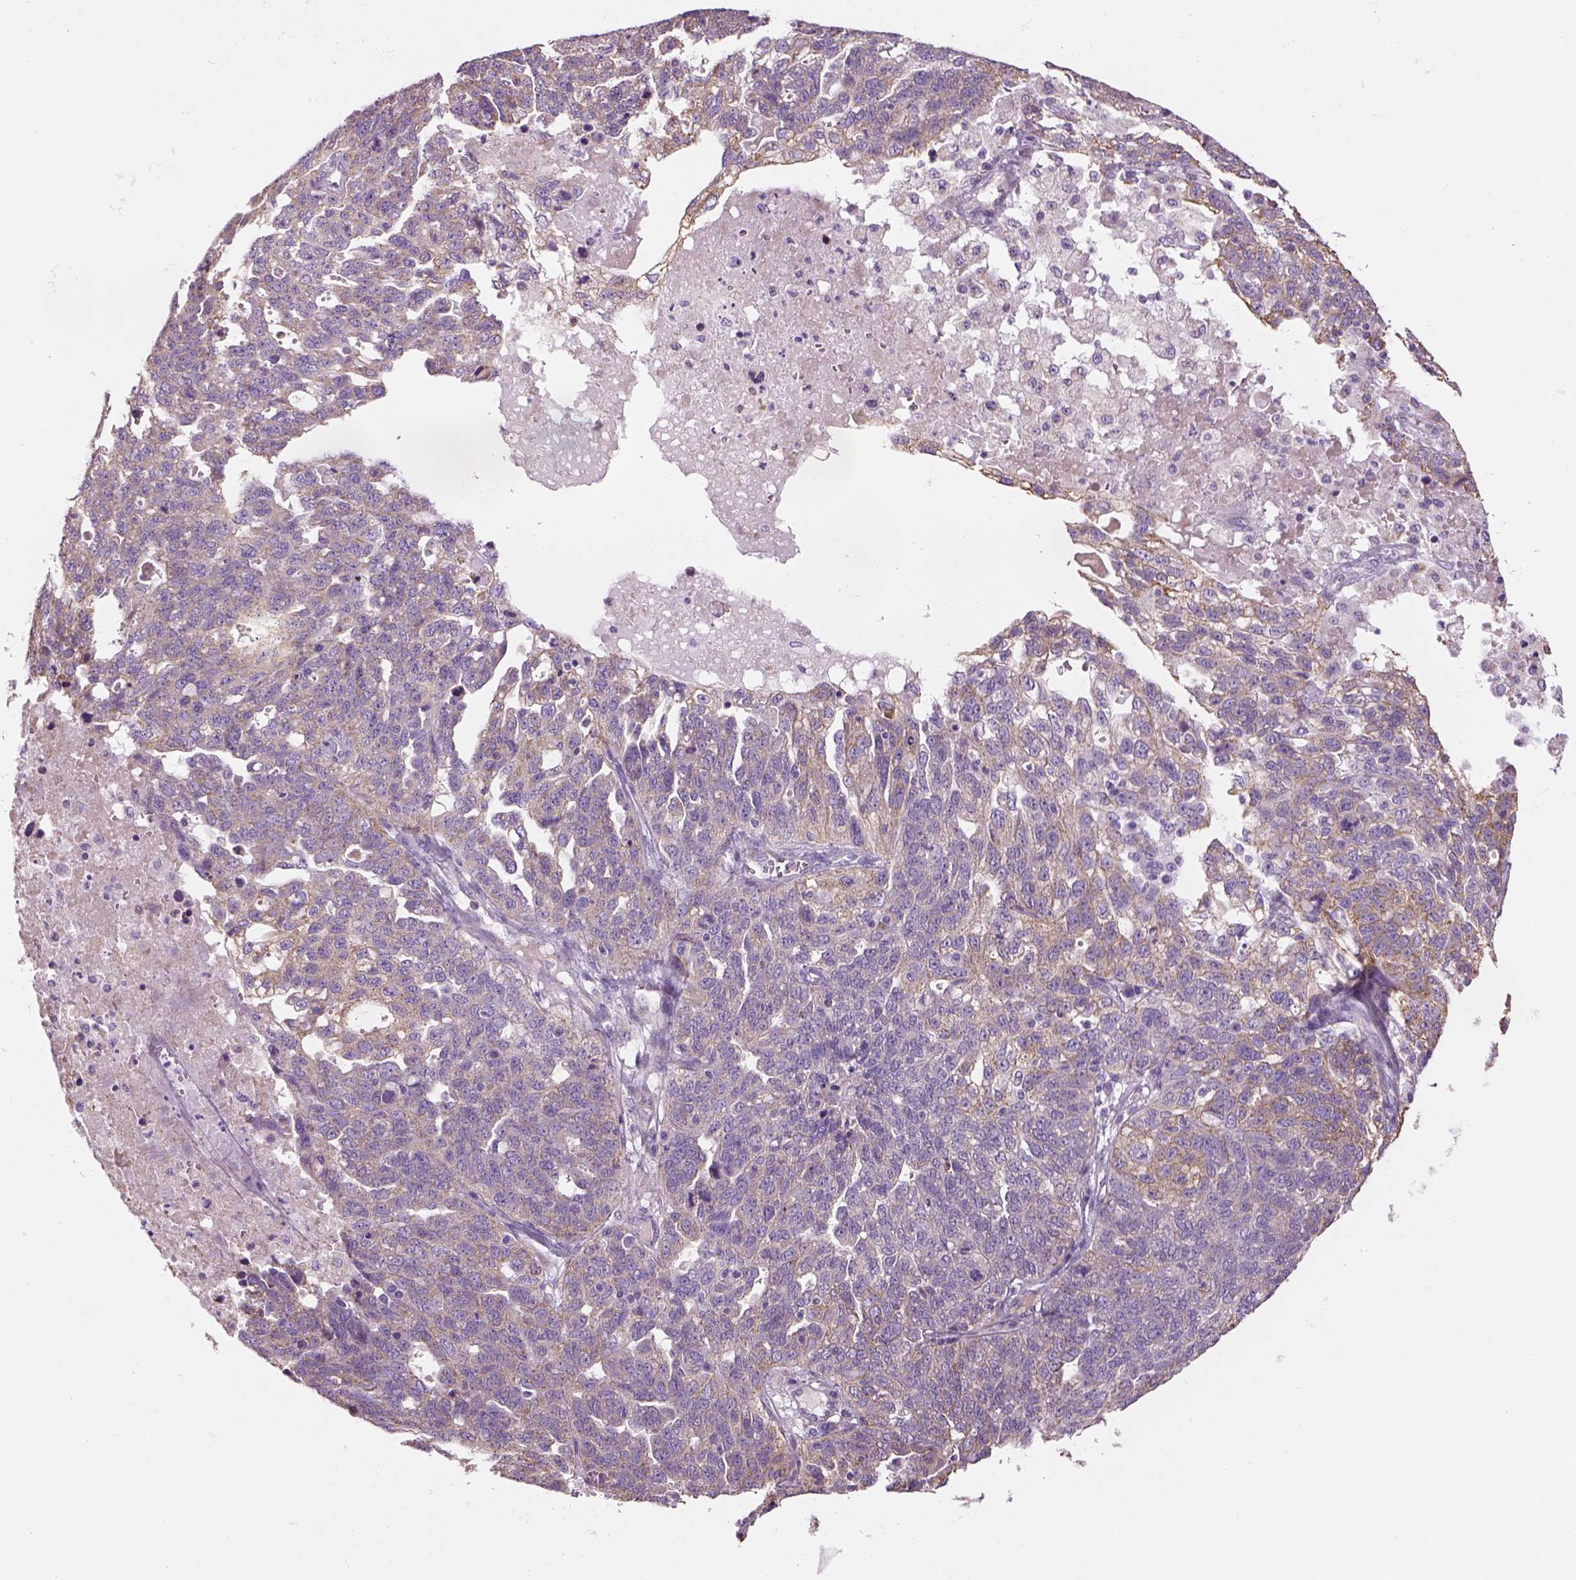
{"staining": {"intensity": "weak", "quantity": "<25%", "location": "cytoplasmic/membranous"}, "tissue": "ovarian cancer", "cell_type": "Tumor cells", "image_type": "cancer", "snomed": [{"axis": "morphology", "description": "Cystadenocarcinoma, serous, NOS"}, {"axis": "topography", "description": "Ovary"}], "caption": "Immunohistochemistry (IHC) image of neoplastic tissue: human serous cystadenocarcinoma (ovarian) stained with DAB reveals no significant protein expression in tumor cells.", "gene": "IFT52", "patient": {"sex": "female", "age": 71}}